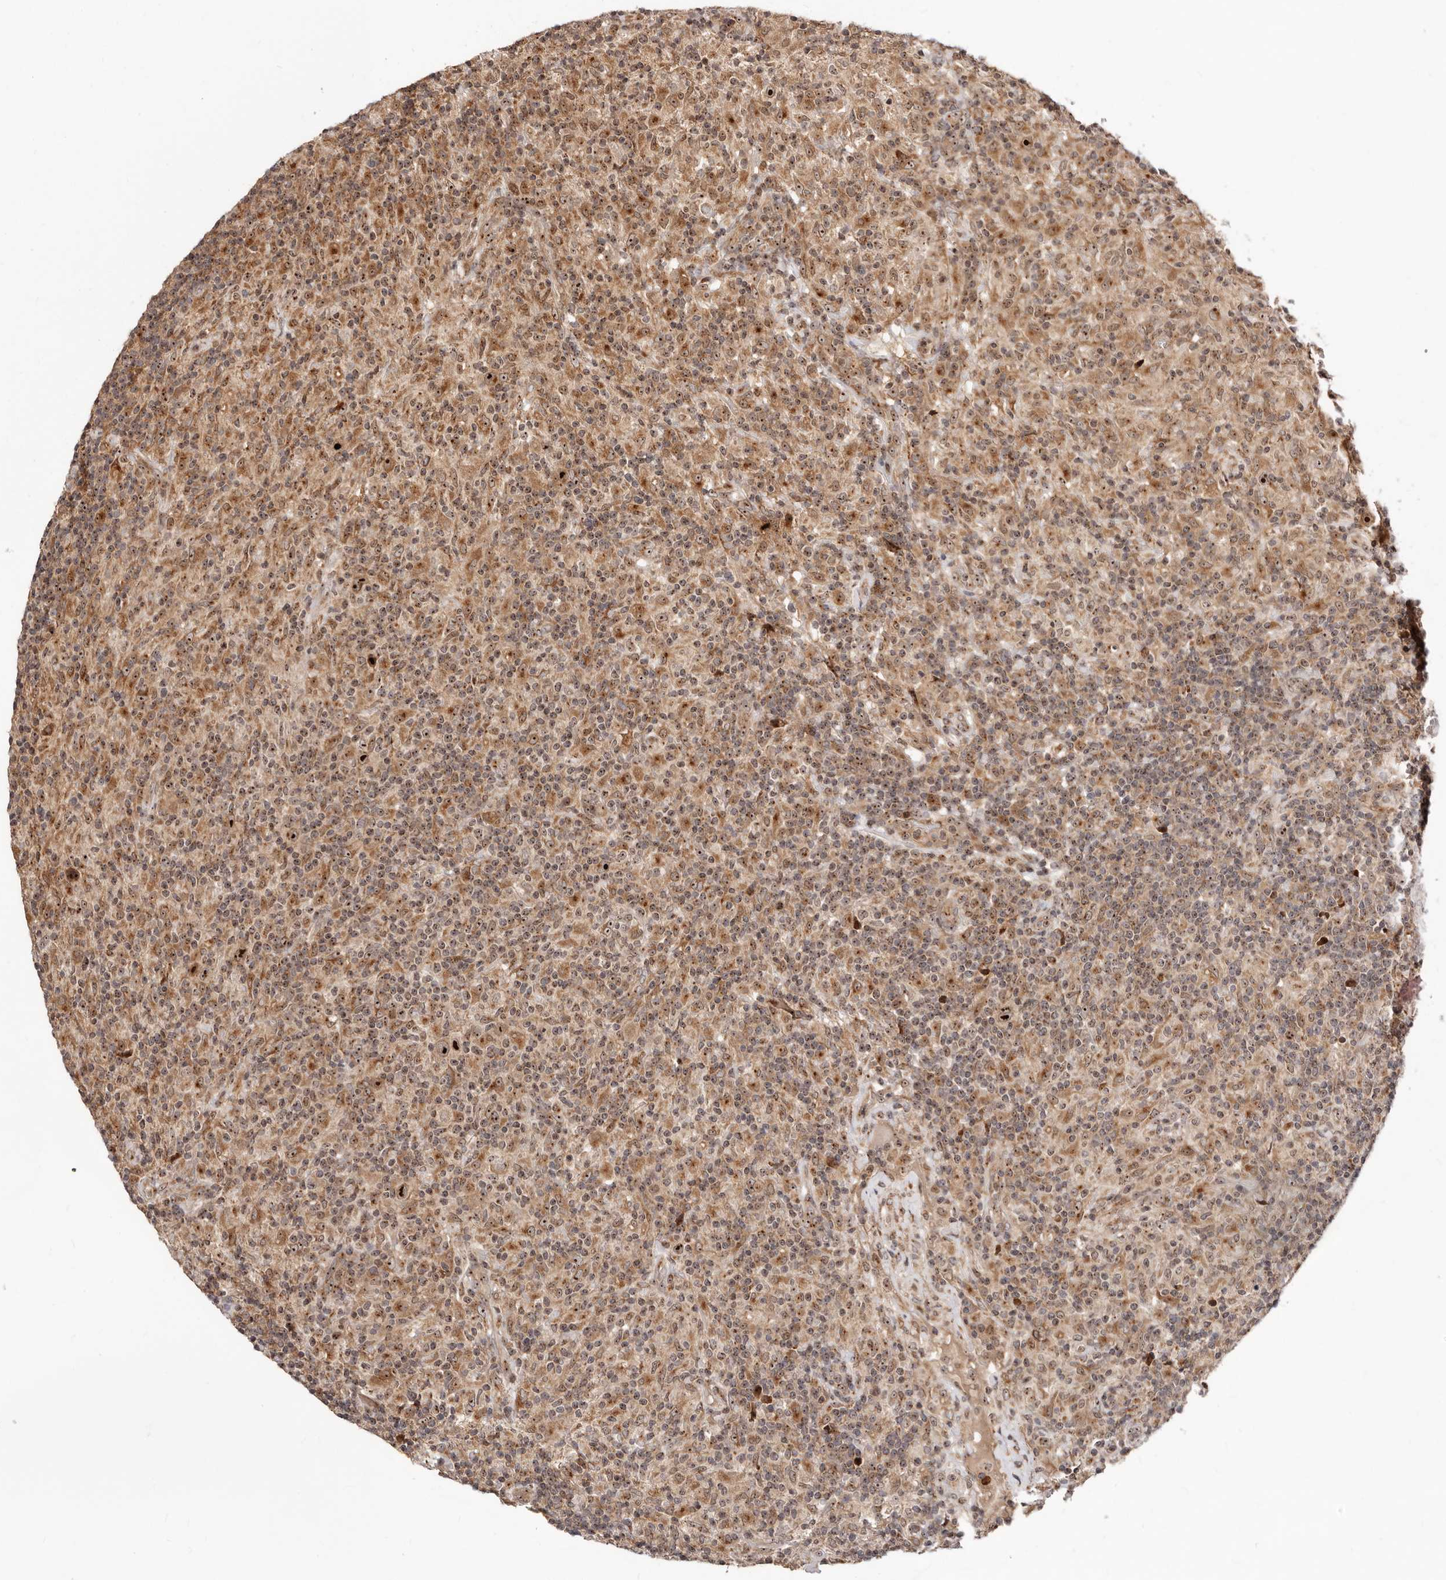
{"staining": {"intensity": "strong", "quantity": ">75%", "location": "nuclear"}, "tissue": "lymphoma", "cell_type": "Tumor cells", "image_type": "cancer", "snomed": [{"axis": "morphology", "description": "Hodgkin's disease, NOS"}, {"axis": "topography", "description": "Lymph node"}], "caption": "Brown immunohistochemical staining in human lymphoma demonstrates strong nuclear expression in about >75% of tumor cells. Nuclei are stained in blue.", "gene": "APOL6", "patient": {"sex": "male", "age": 70}}